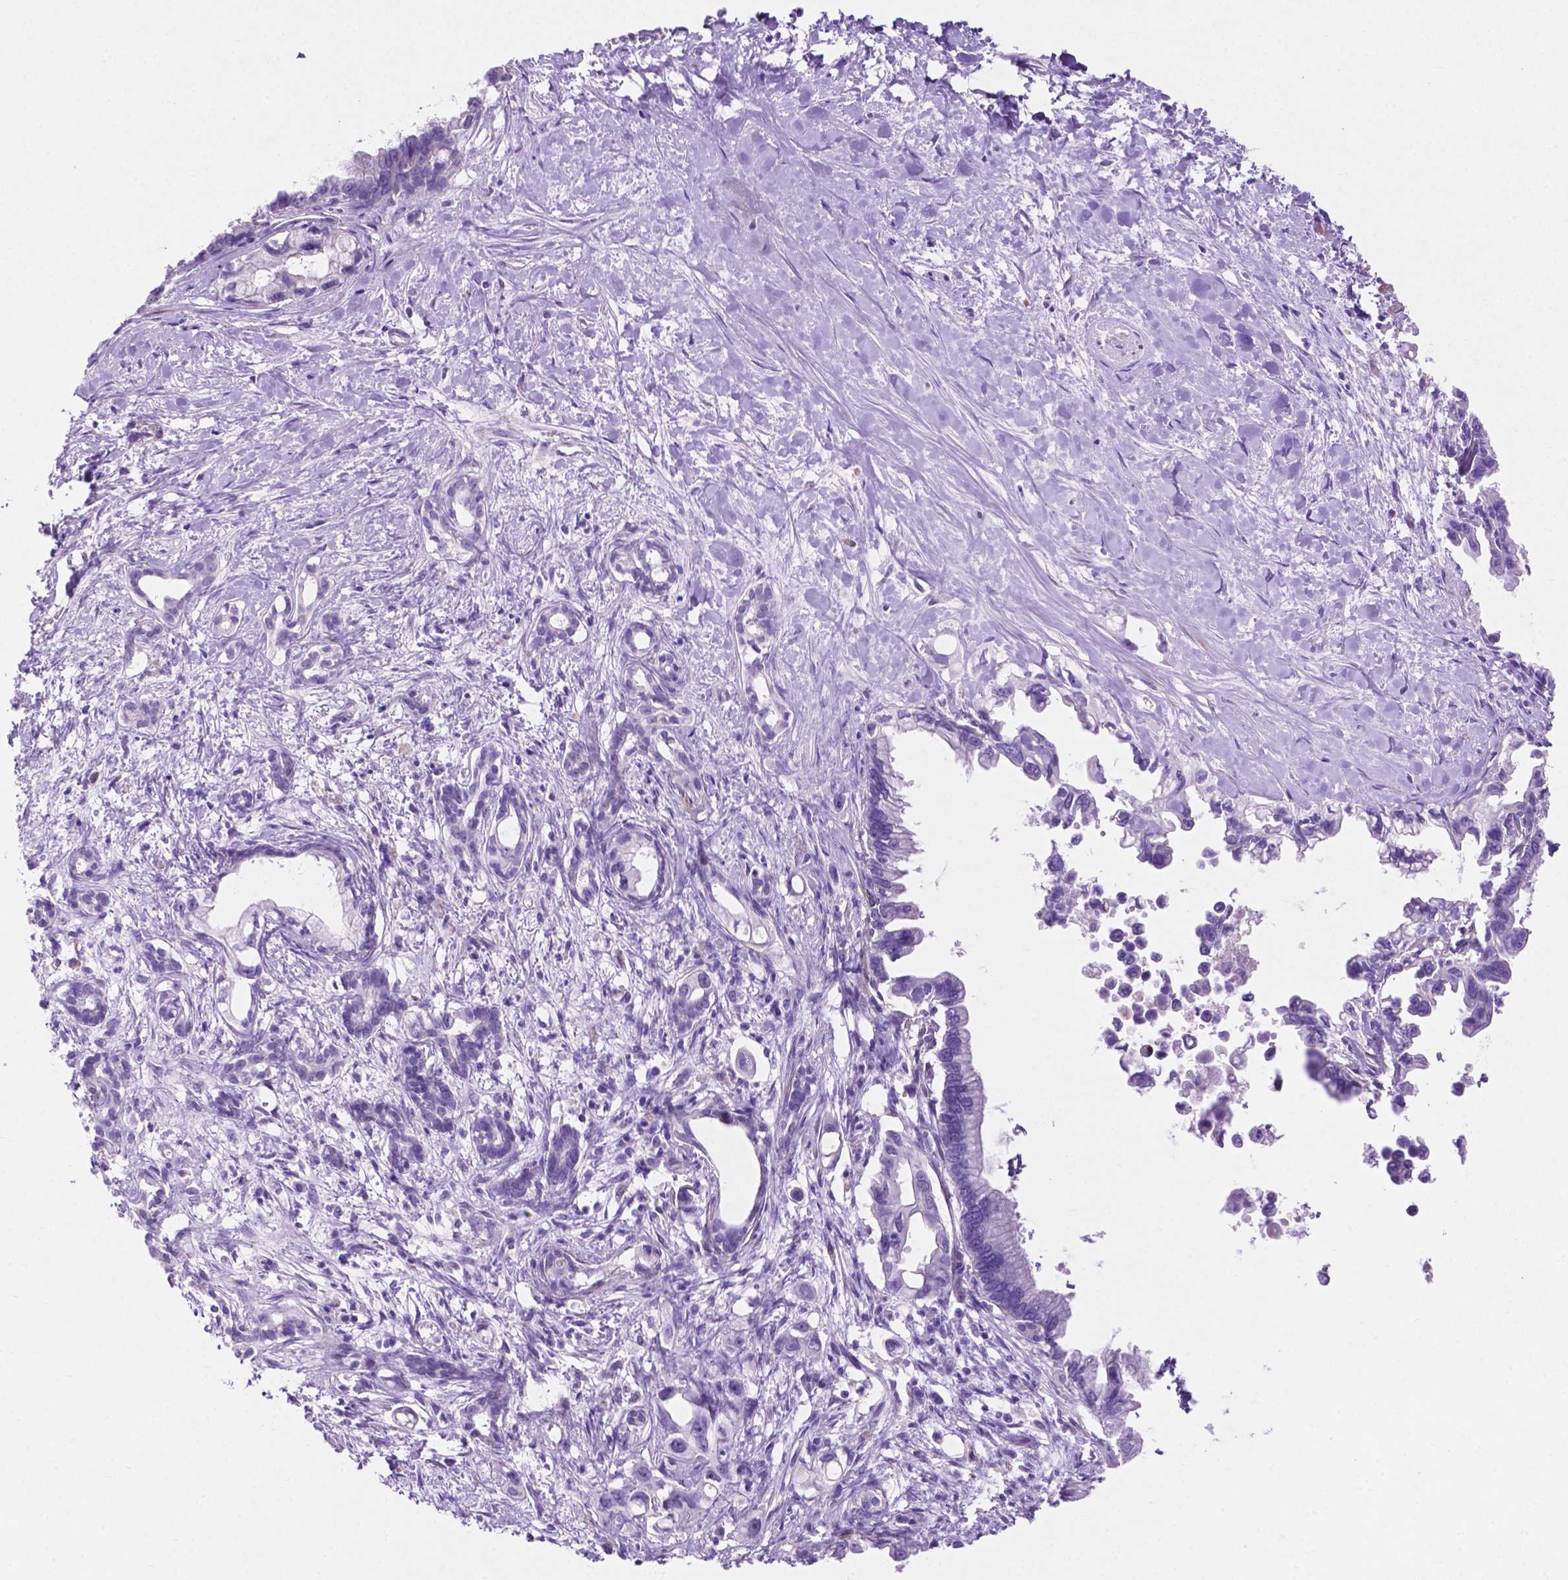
{"staining": {"intensity": "negative", "quantity": "none", "location": "none"}, "tissue": "pancreatic cancer", "cell_type": "Tumor cells", "image_type": "cancer", "snomed": [{"axis": "morphology", "description": "Adenocarcinoma, NOS"}, {"axis": "topography", "description": "Pancreas"}], "caption": "IHC of human pancreatic cancer exhibits no staining in tumor cells.", "gene": "ASPG", "patient": {"sex": "male", "age": 61}}